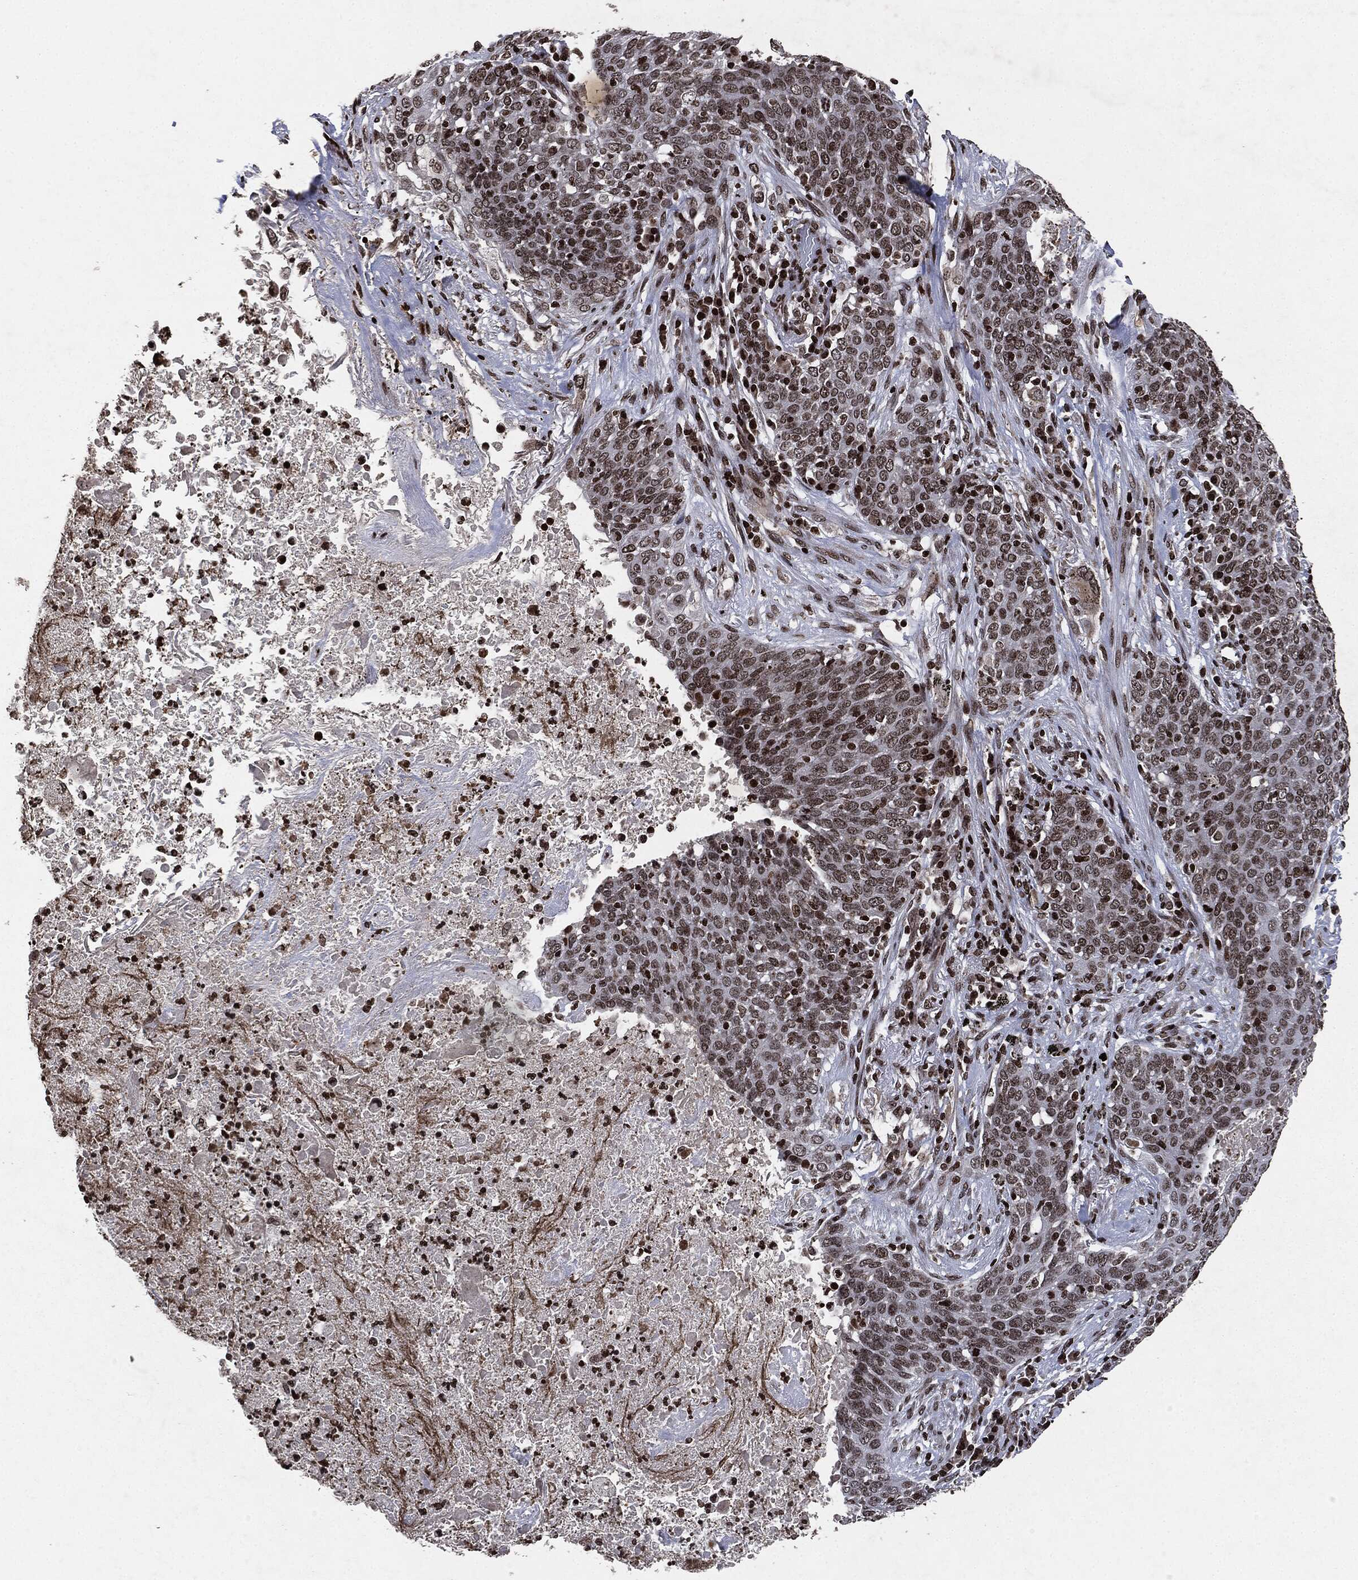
{"staining": {"intensity": "negative", "quantity": "none", "location": "none"}, "tissue": "lung cancer", "cell_type": "Tumor cells", "image_type": "cancer", "snomed": [{"axis": "morphology", "description": "Squamous cell carcinoma, NOS"}, {"axis": "topography", "description": "Lung"}], "caption": "Immunohistochemical staining of squamous cell carcinoma (lung) demonstrates no significant expression in tumor cells.", "gene": "JUN", "patient": {"sex": "male", "age": 82}}